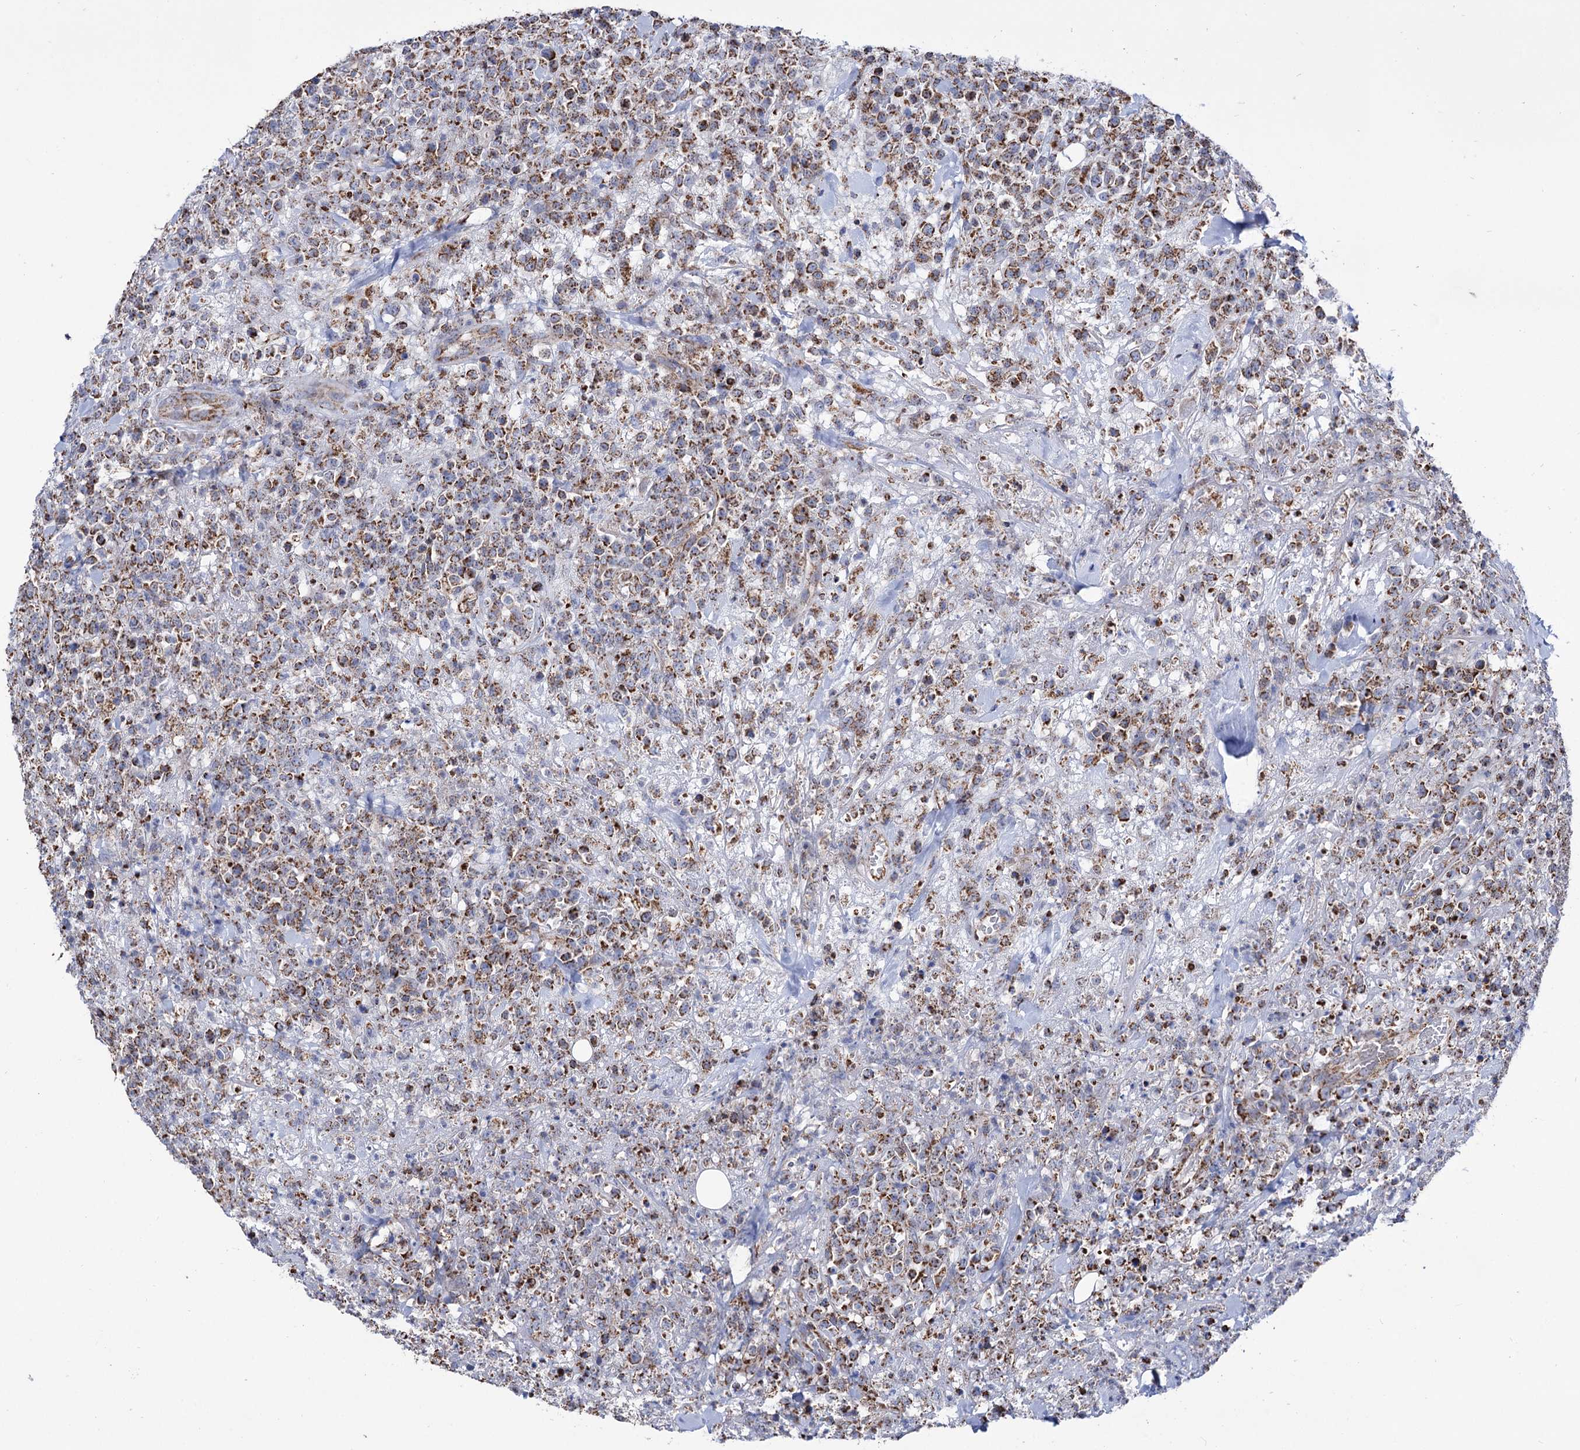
{"staining": {"intensity": "moderate", "quantity": ">75%", "location": "cytoplasmic/membranous"}, "tissue": "lymphoma", "cell_type": "Tumor cells", "image_type": "cancer", "snomed": [{"axis": "morphology", "description": "Malignant lymphoma, non-Hodgkin's type, High grade"}, {"axis": "topography", "description": "Colon"}], "caption": "This micrograph reveals immunohistochemistry (IHC) staining of high-grade malignant lymphoma, non-Hodgkin's type, with medium moderate cytoplasmic/membranous staining in about >75% of tumor cells.", "gene": "ABHD10", "patient": {"sex": "female", "age": 53}}